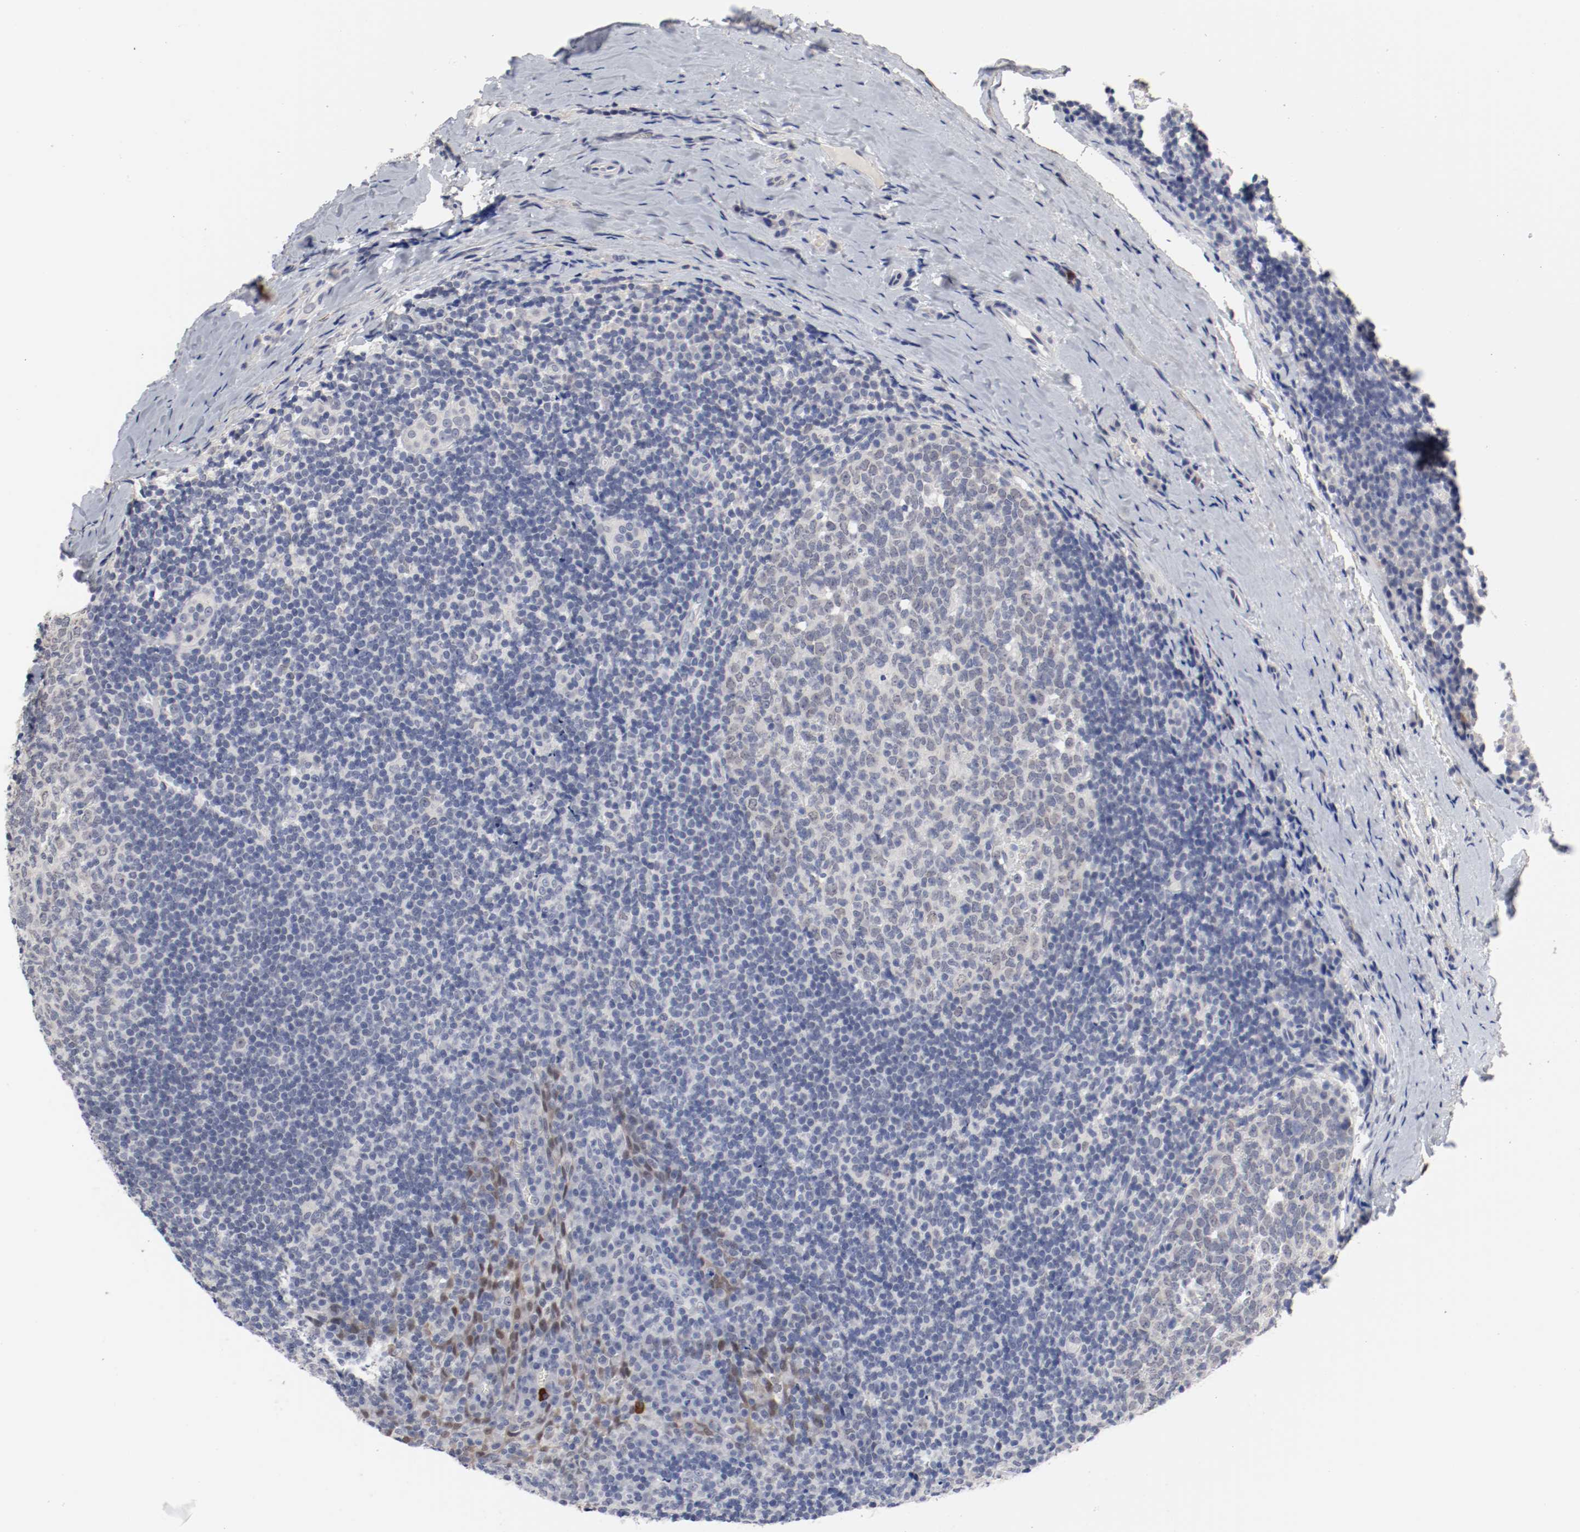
{"staining": {"intensity": "negative", "quantity": "none", "location": "none"}, "tissue": "tonsil", "cell_type": "Germinal center cells", "image_type": "normal", "snomed": [{"axis": "morphology", "description": "Normal tissue, NOS"}, {"axis": "topography", "description": "Tonsil"}], "caption": "This is a histopathology image of immunohistochemistry staining of unremarkable tonsil, which shows no staining in germinal center cells.", "gene": "ANKLE2", "patient": {"sex": "male", "age": 31}}